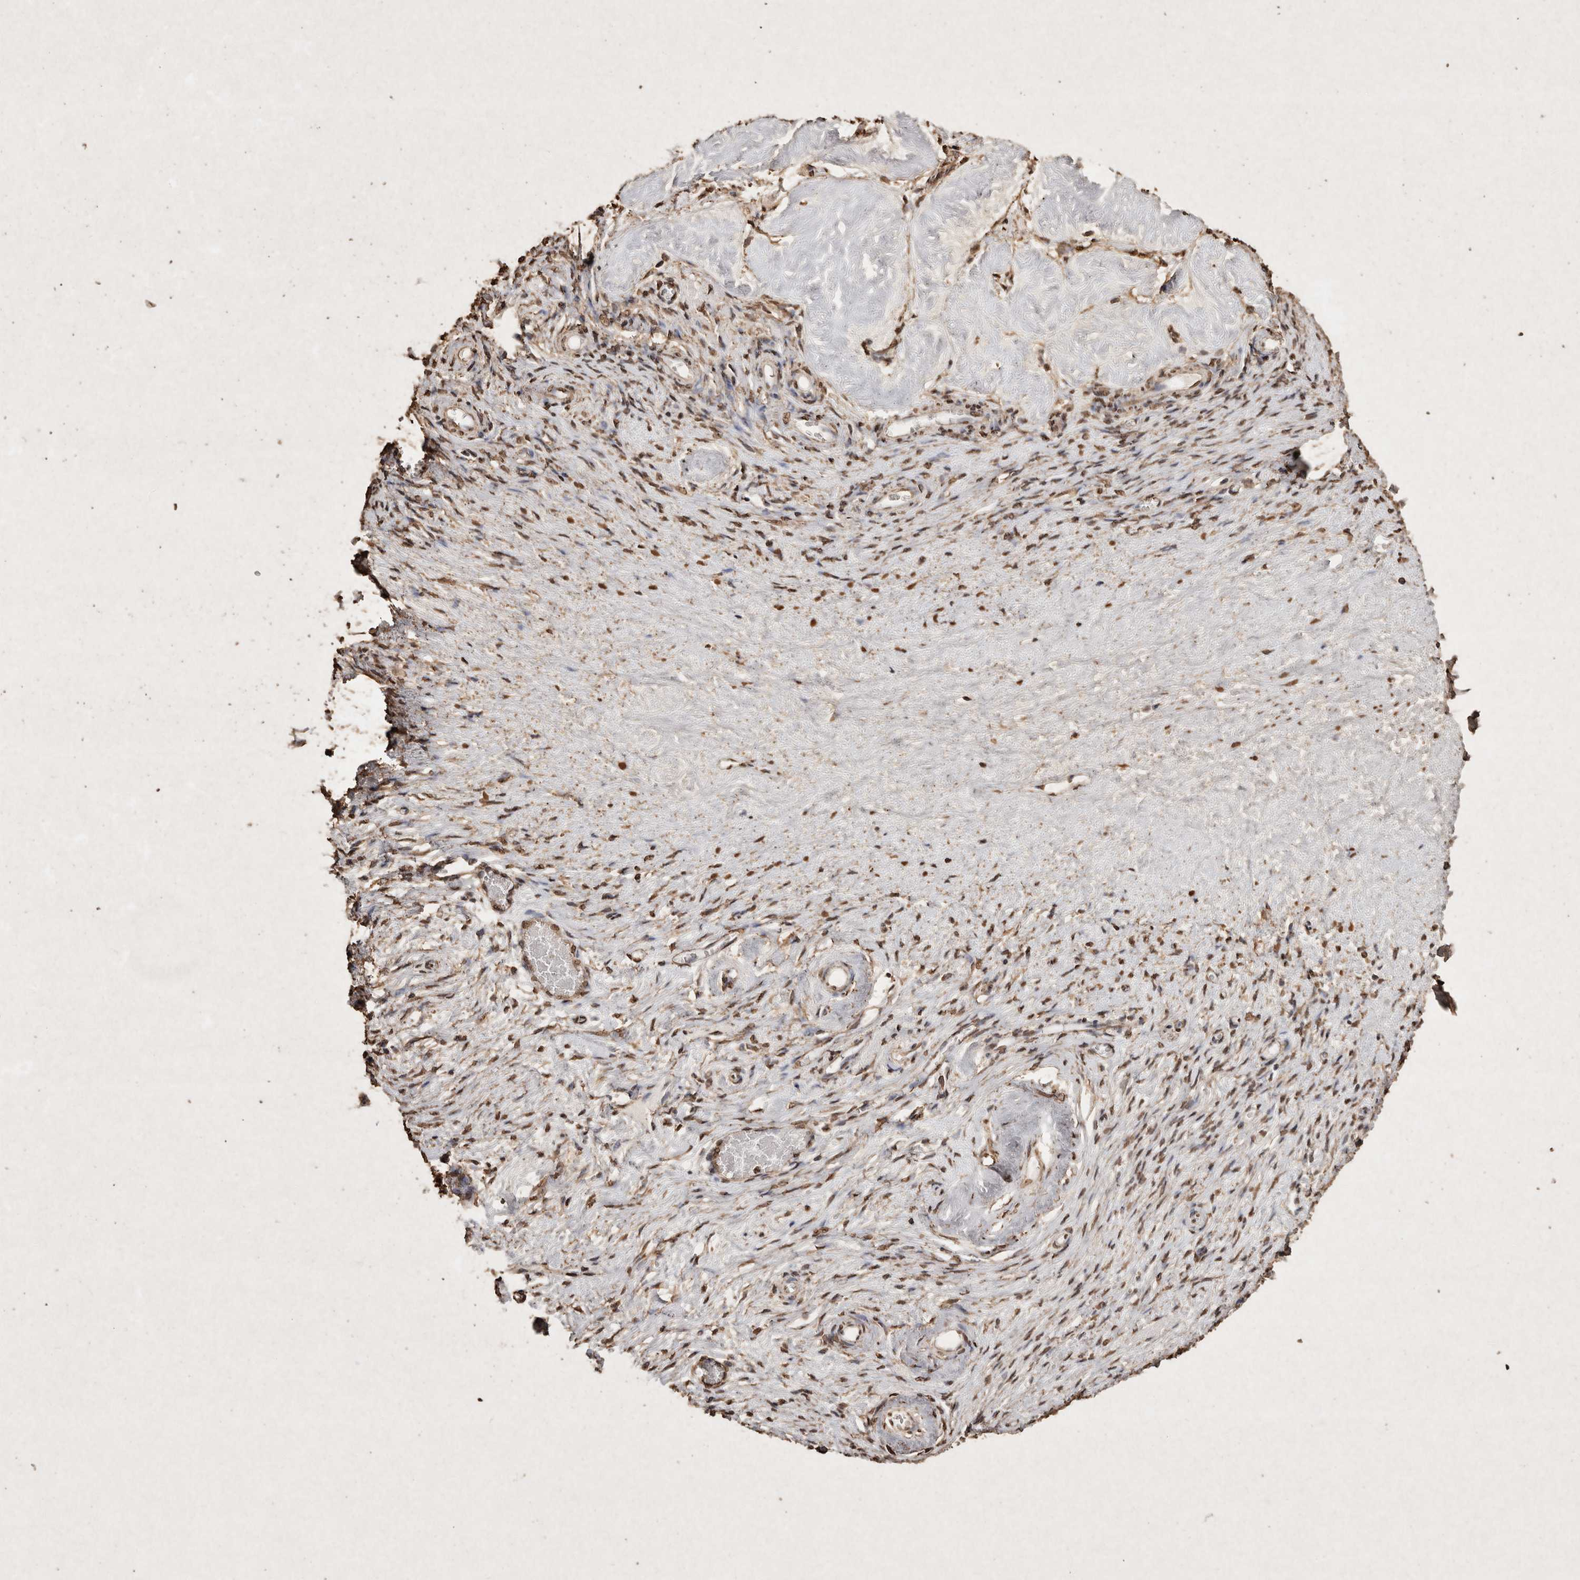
{"staining": {"intensity": "moderate", "quantity": ">75%", "location": "cytoplasmic/membranous,nuclear"}, "tissue": "adipose tissue", "cell_type": "Adipocytes", "image_type": "normal", "snomed": [{"axis": "morphology", "description": "Normal tissue, NOS"}, {"axis": "topography", "description": "Vascular tissue"}, {"axis": "topography", "description": "Fallopian tube"}, {"axis": "topography", "description": "Ovary"}], "caption": "An immunohistochemistry histopathology image of normal tissue is shown. Protein staining in brown highlights moderate cytoplasmic/membranous,nuclear positivity in adipose tissue within adipocytes.", "gene": "FSTL3", "patient": {"sex": "female", "age": 67}}